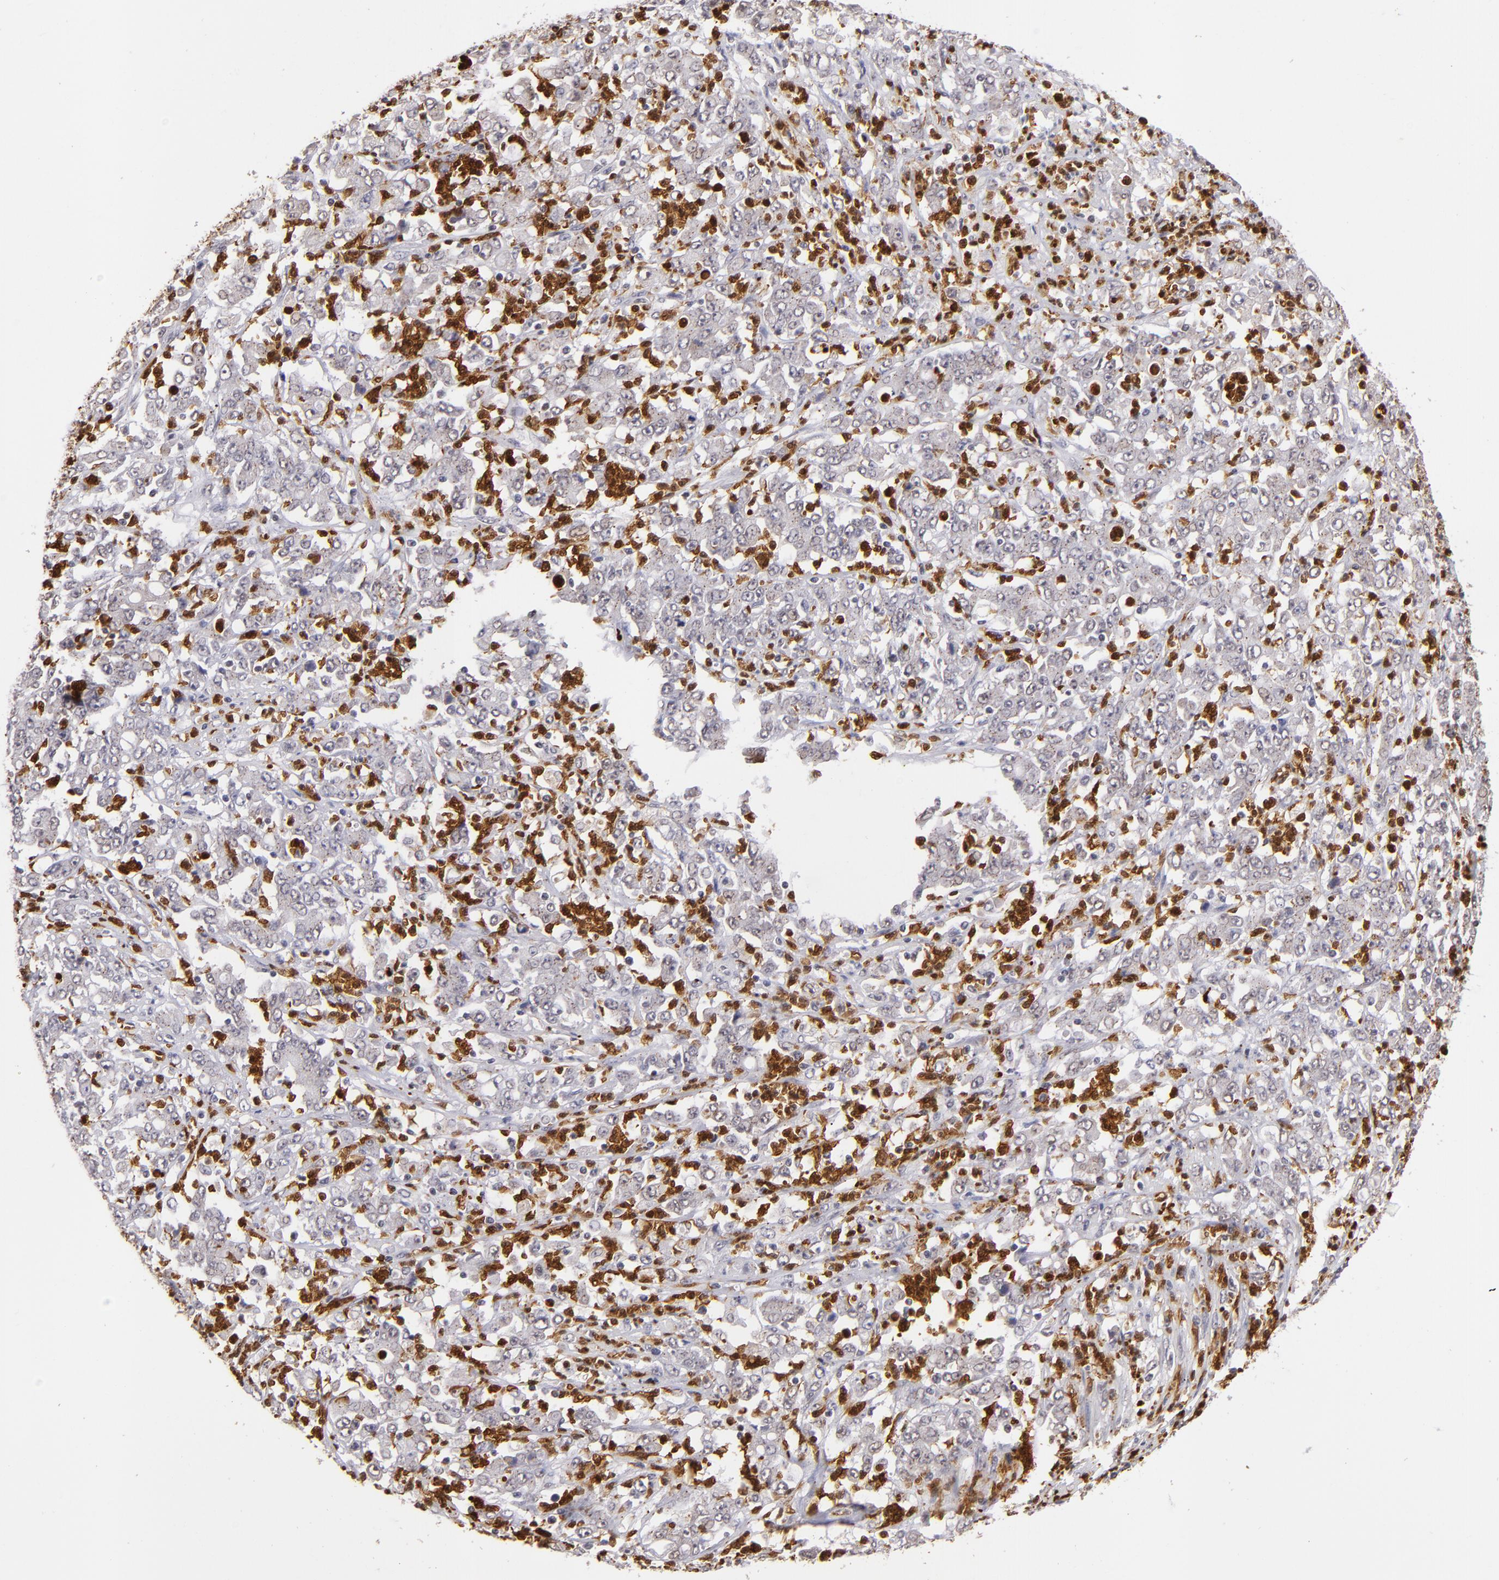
{"staining": {"intensity": "strong", "quantity": "25%-75%", "location": "nuclear"}, "tissue": "stomach cancer", "cell_type": "Tumor cells", "image_type": "cancer", "snomed": [{"axis": "morphology", "description": "Adenocarcinoma, NOS"}, {"axis": "topography", "description": "Stomach, lower"}], "caption": "Stomach adenocarcinoma tissue demonstrates strong nuclear expression in approximately 25%-75% of tumor cells (DAB IHC with brightfield microscopy, high magnification).", "gene": "RXRG", "patient": {"sex": "female", "age": 71}}